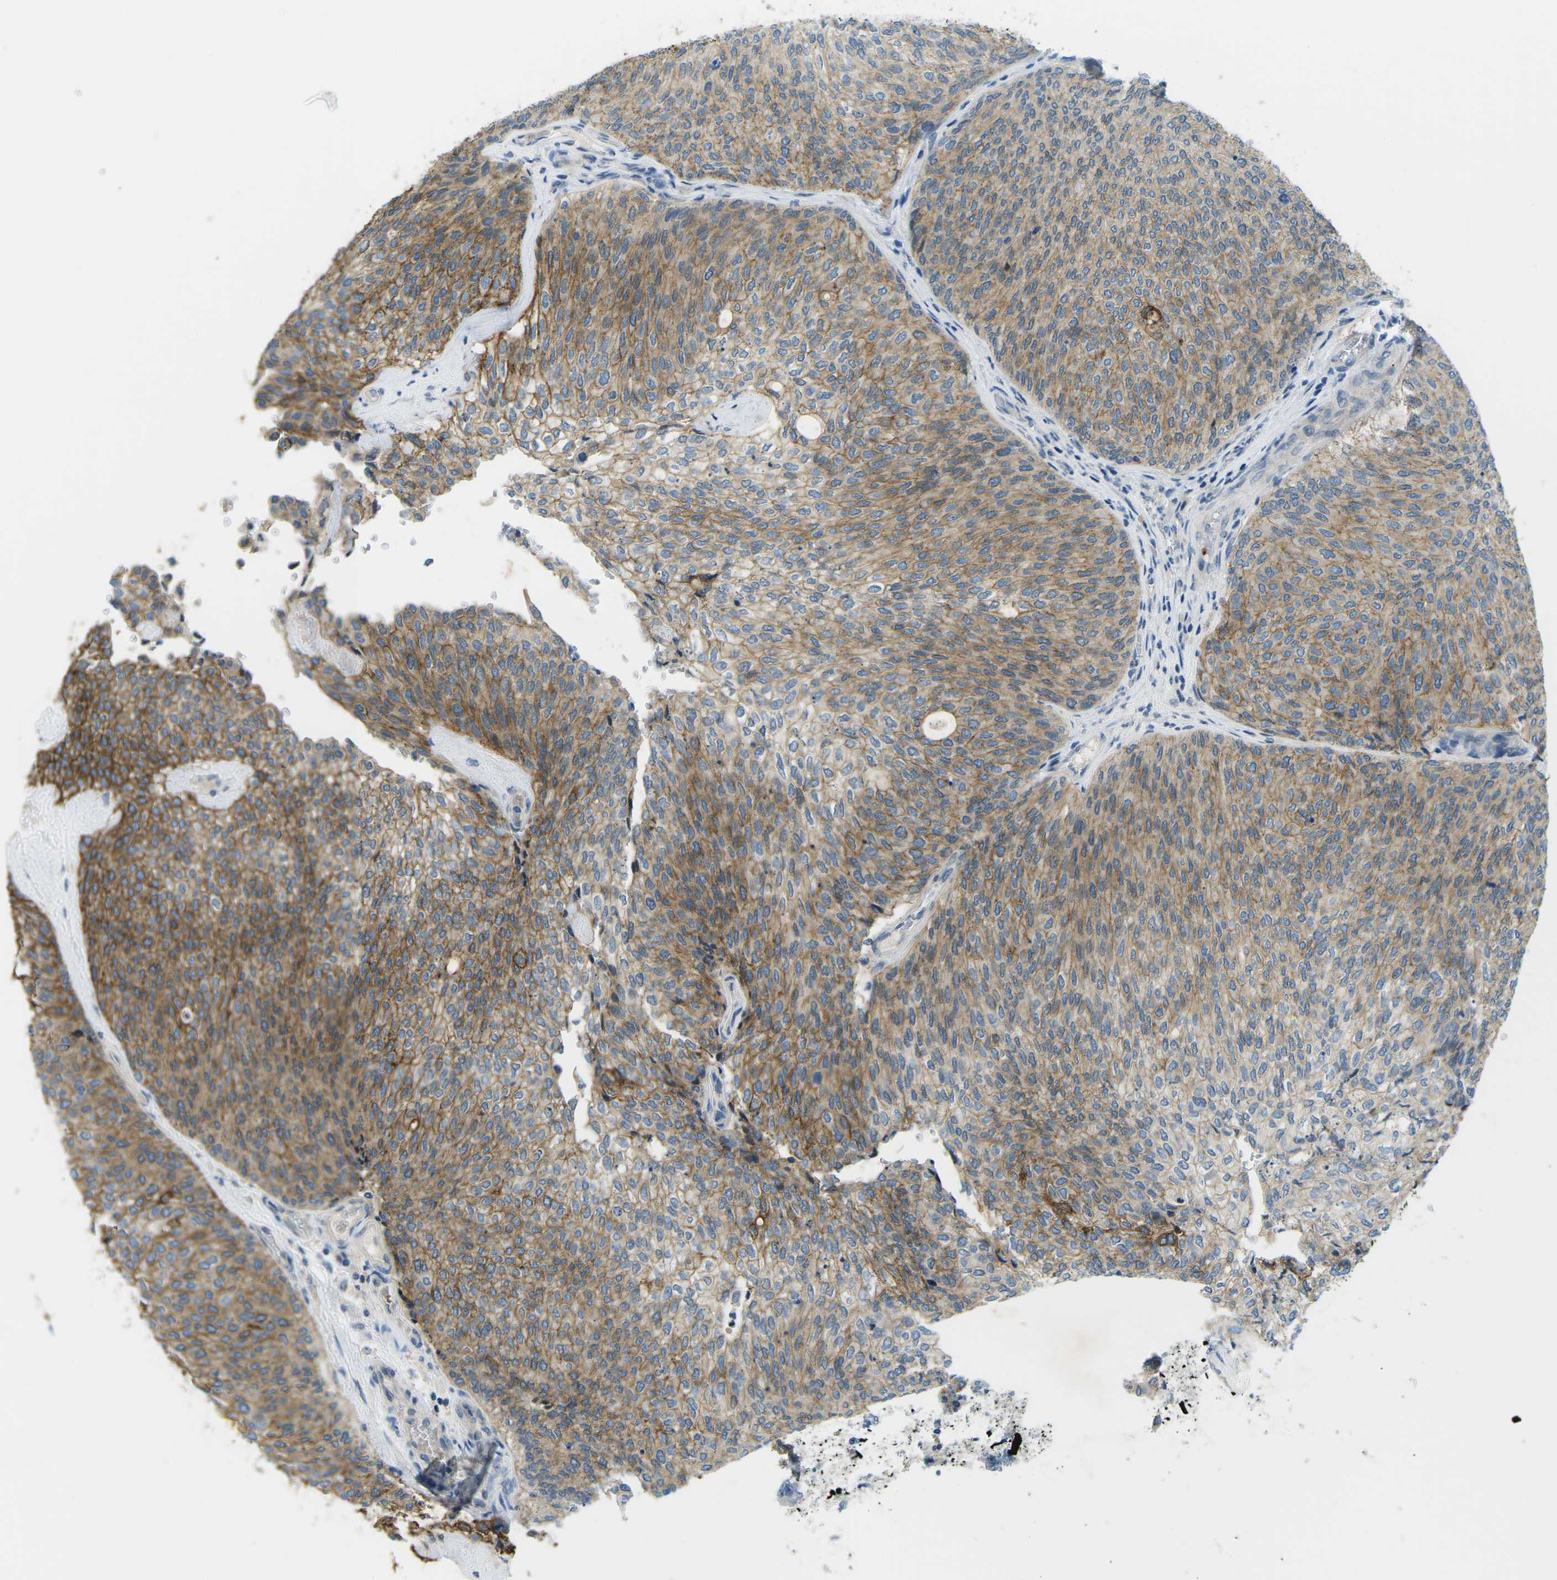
{"staining": {"intensity": "moderate", "quantity": ">75%", "location": "cytoplasmic/membranous"}, "tissue": "urothelial cancer", "cell_type": "Tumor cells", "image_type": "cancer", "snomed": [{"axis": "morphology", "description": "Urothelial carcinoma, Low grade"}, {"axis": "topography", "description": "Urinary bladder"}], "caption": "Immunohistochemical staining of human urothelial cancer reveals moderate cytoplasmic/membranous protein expression in about >75% of tumor cells.", "gene": "CTNND1", "patient": {"sex": "female", "age": 79}}